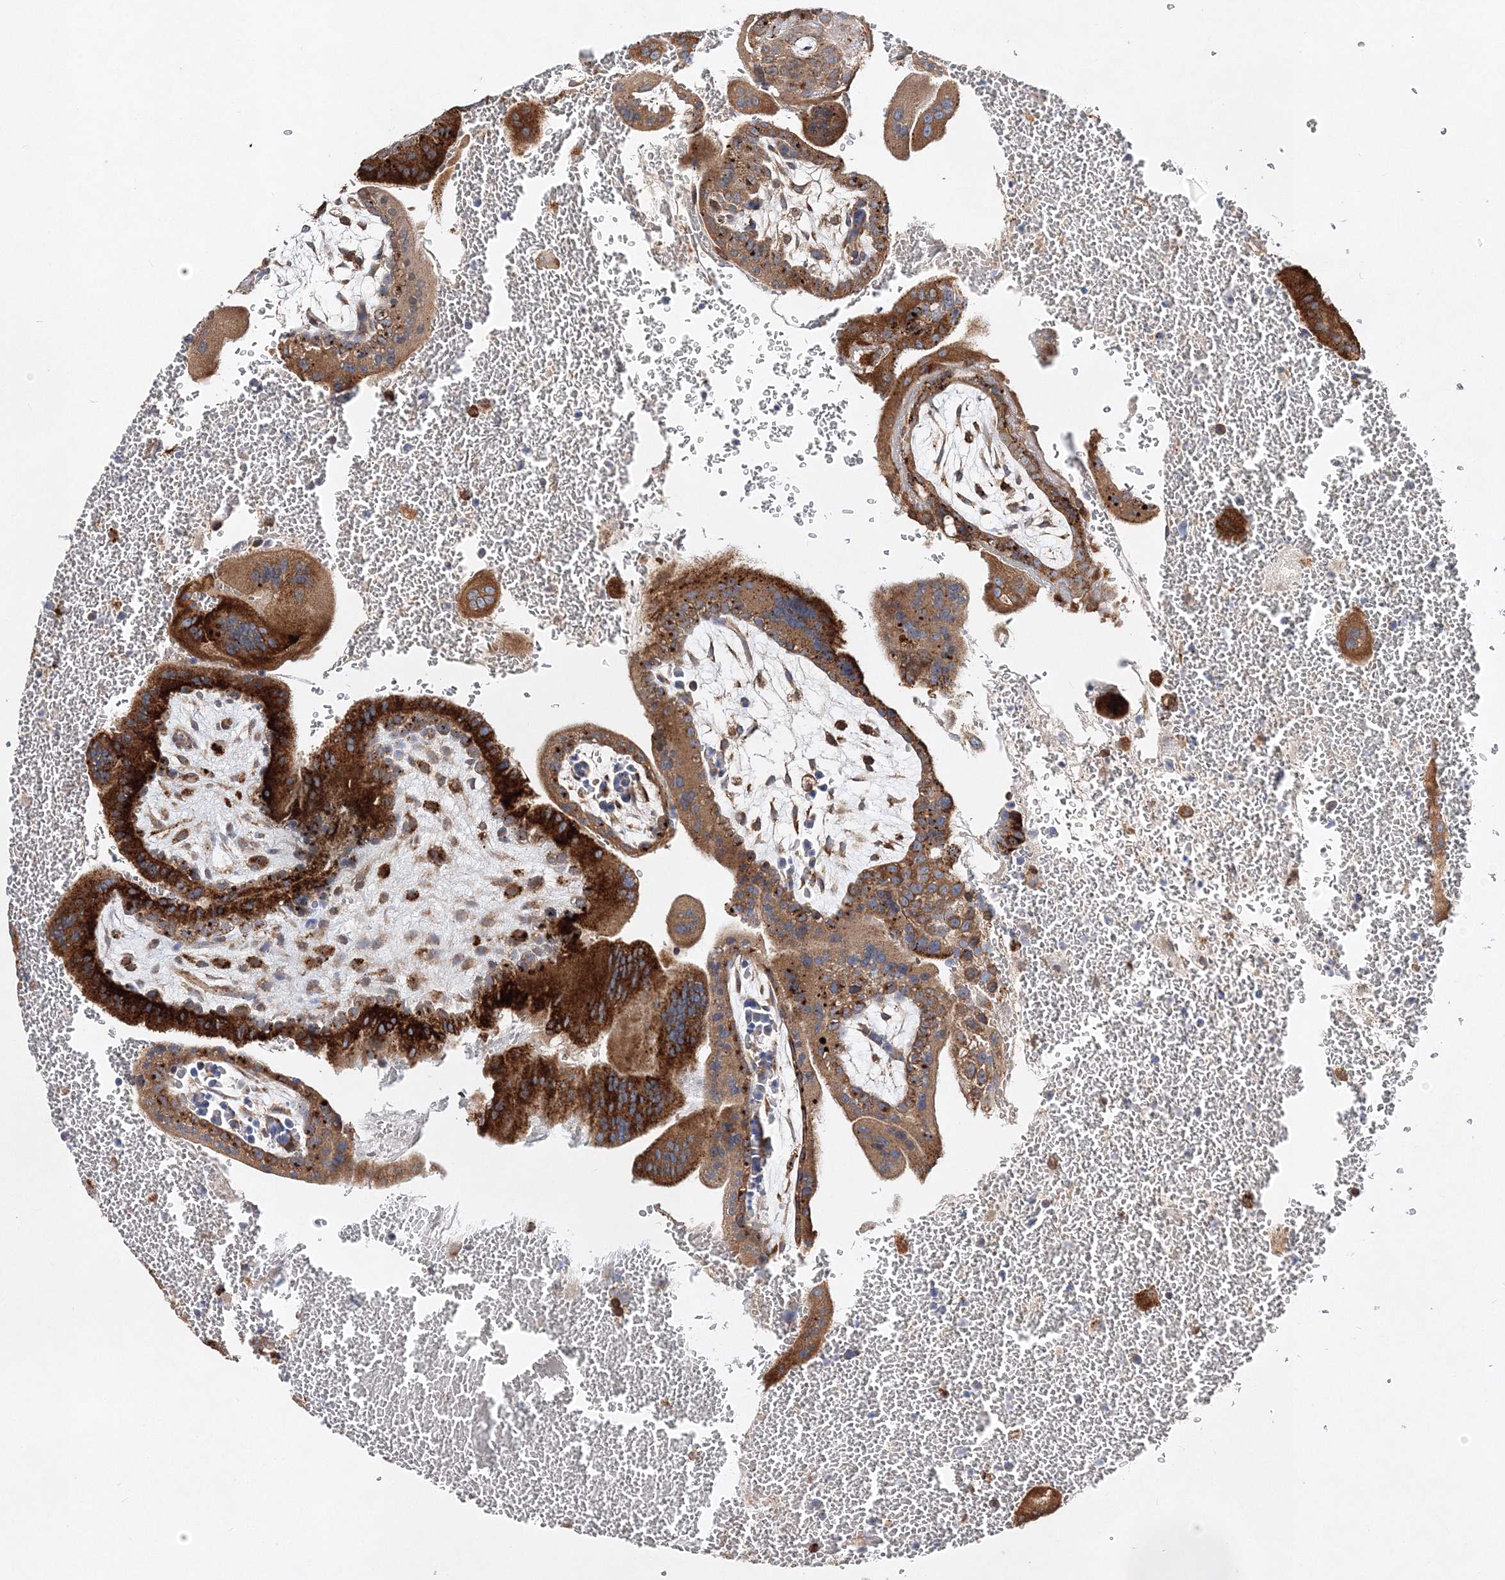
{"staining": {"intensity": "strong", "quantity": ">75%", "location": "cytoplasmic/membranous"}, "tissue": "placenta", "cell_type": "Trophoblastic cells", "image_type": "normal", "snomed": [{"axis": "morphology", "description": "Normal tissue, NOS"}, {"axis": "topography", "description": "Placenta"}], "caption": "The immunohistochemical stain shows strong cytoplasmic/membranous staining in trophoblastic cells of unremarkable placenta. (Brightfield microscopy of DAB IHC at high magnification).", "gene": "C3orf38", "patient": {"sex": "female", "age": 35}}